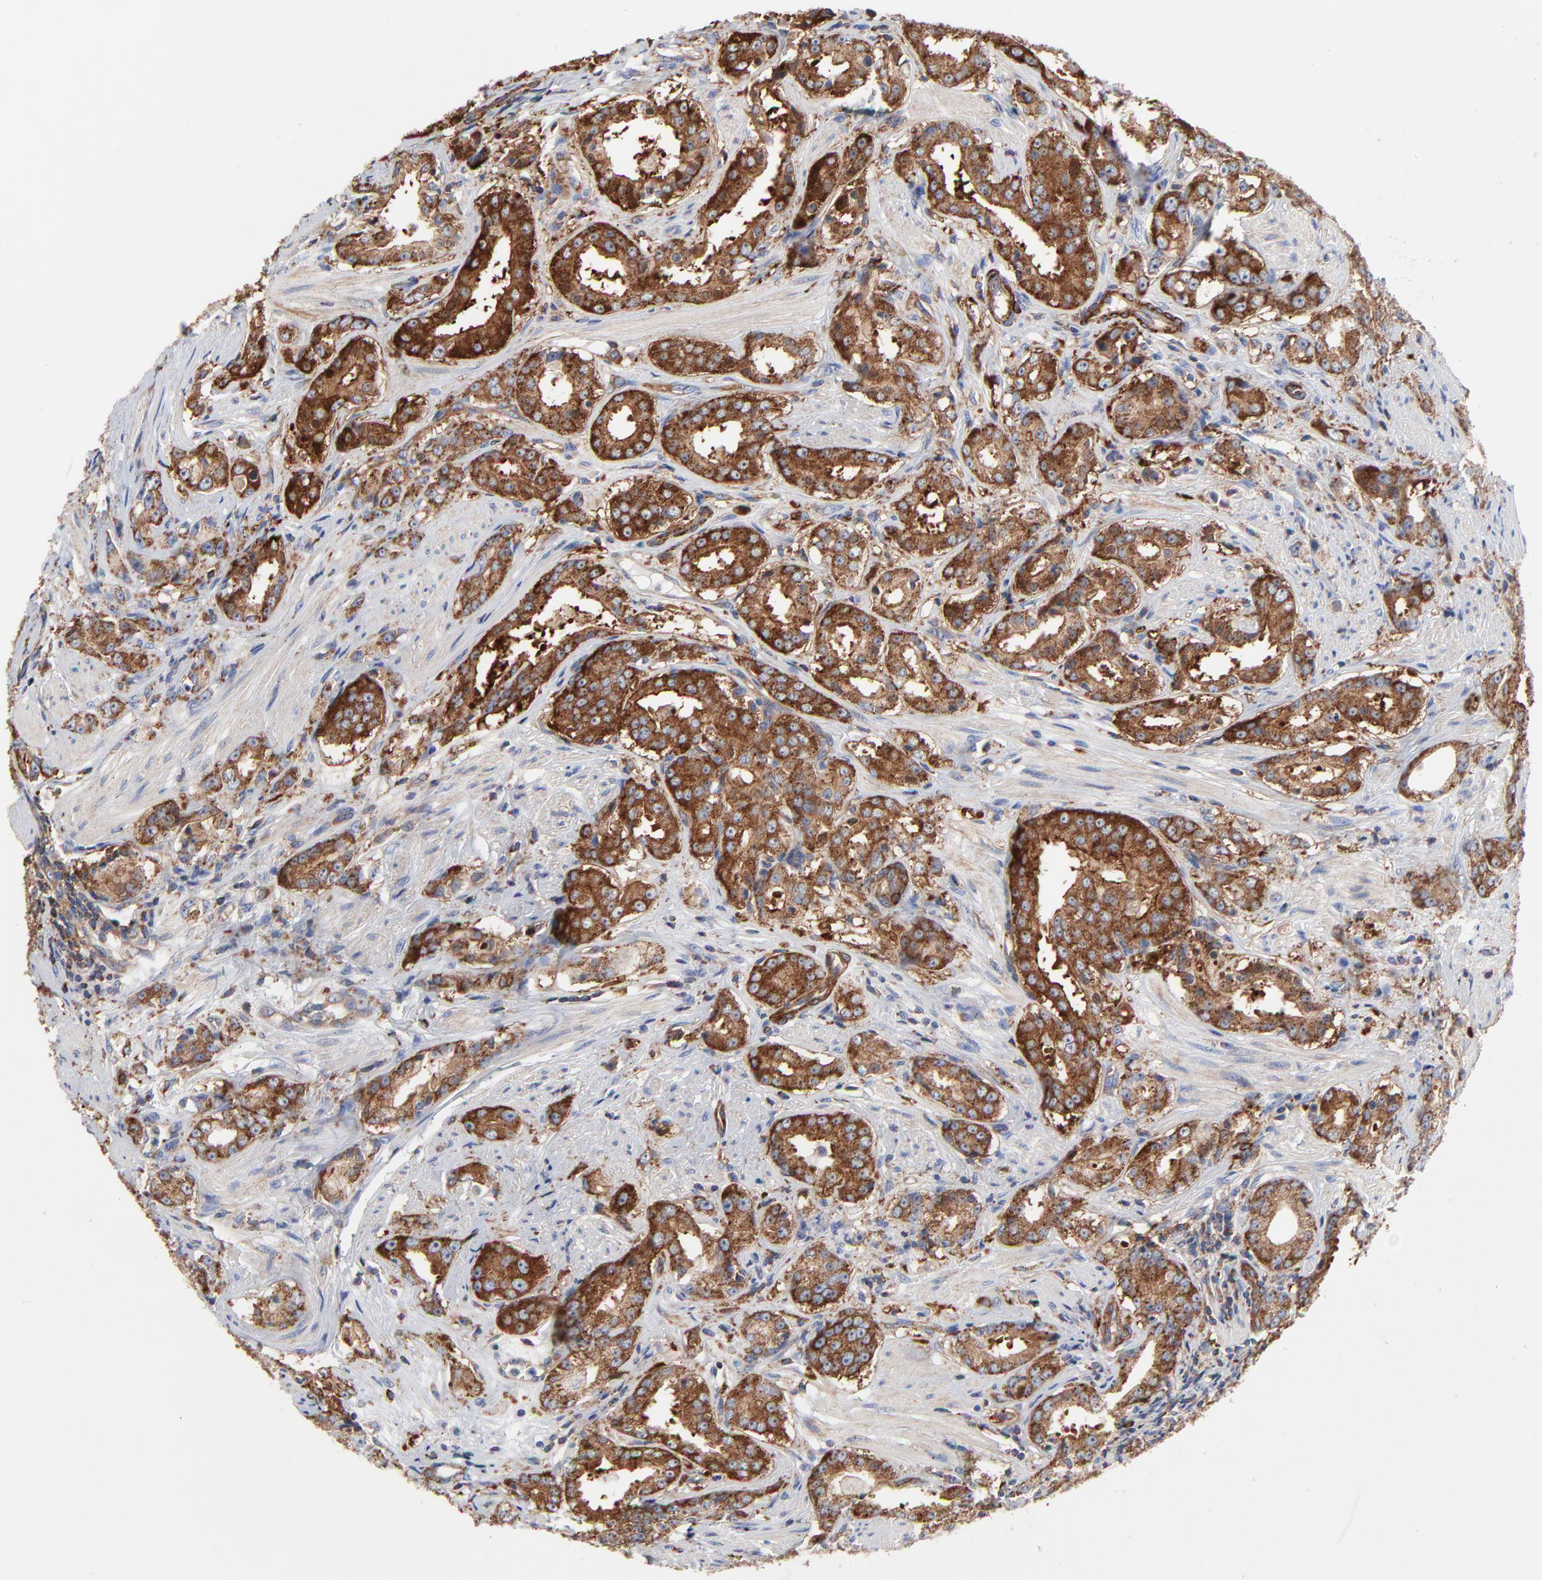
{"staining": {"intensity": "strong", "quantity": ">75%", "location": "cytoplasmic/membranous"}, "tissue": "prostate cancer", "cell_type": "Tumor cells", "image_type": "cancer", "snomed": [{"axis": "morphology", "description": "Adenocarcinoma, Medium grade"}, {"axis": "topography", "description": "Prostate"}], "caption": "Immunohistochemical staining of medium-grade adenocarcinoma (prostate) shows high levels of strong cytoplasmic/membranous protein expression in about >75% of tumor cells. (DAB IHC, brown staining for protein, blue staining for nuclei).", "gene": "CD2AP", "patient": {"sex": "male", "age": 53}}